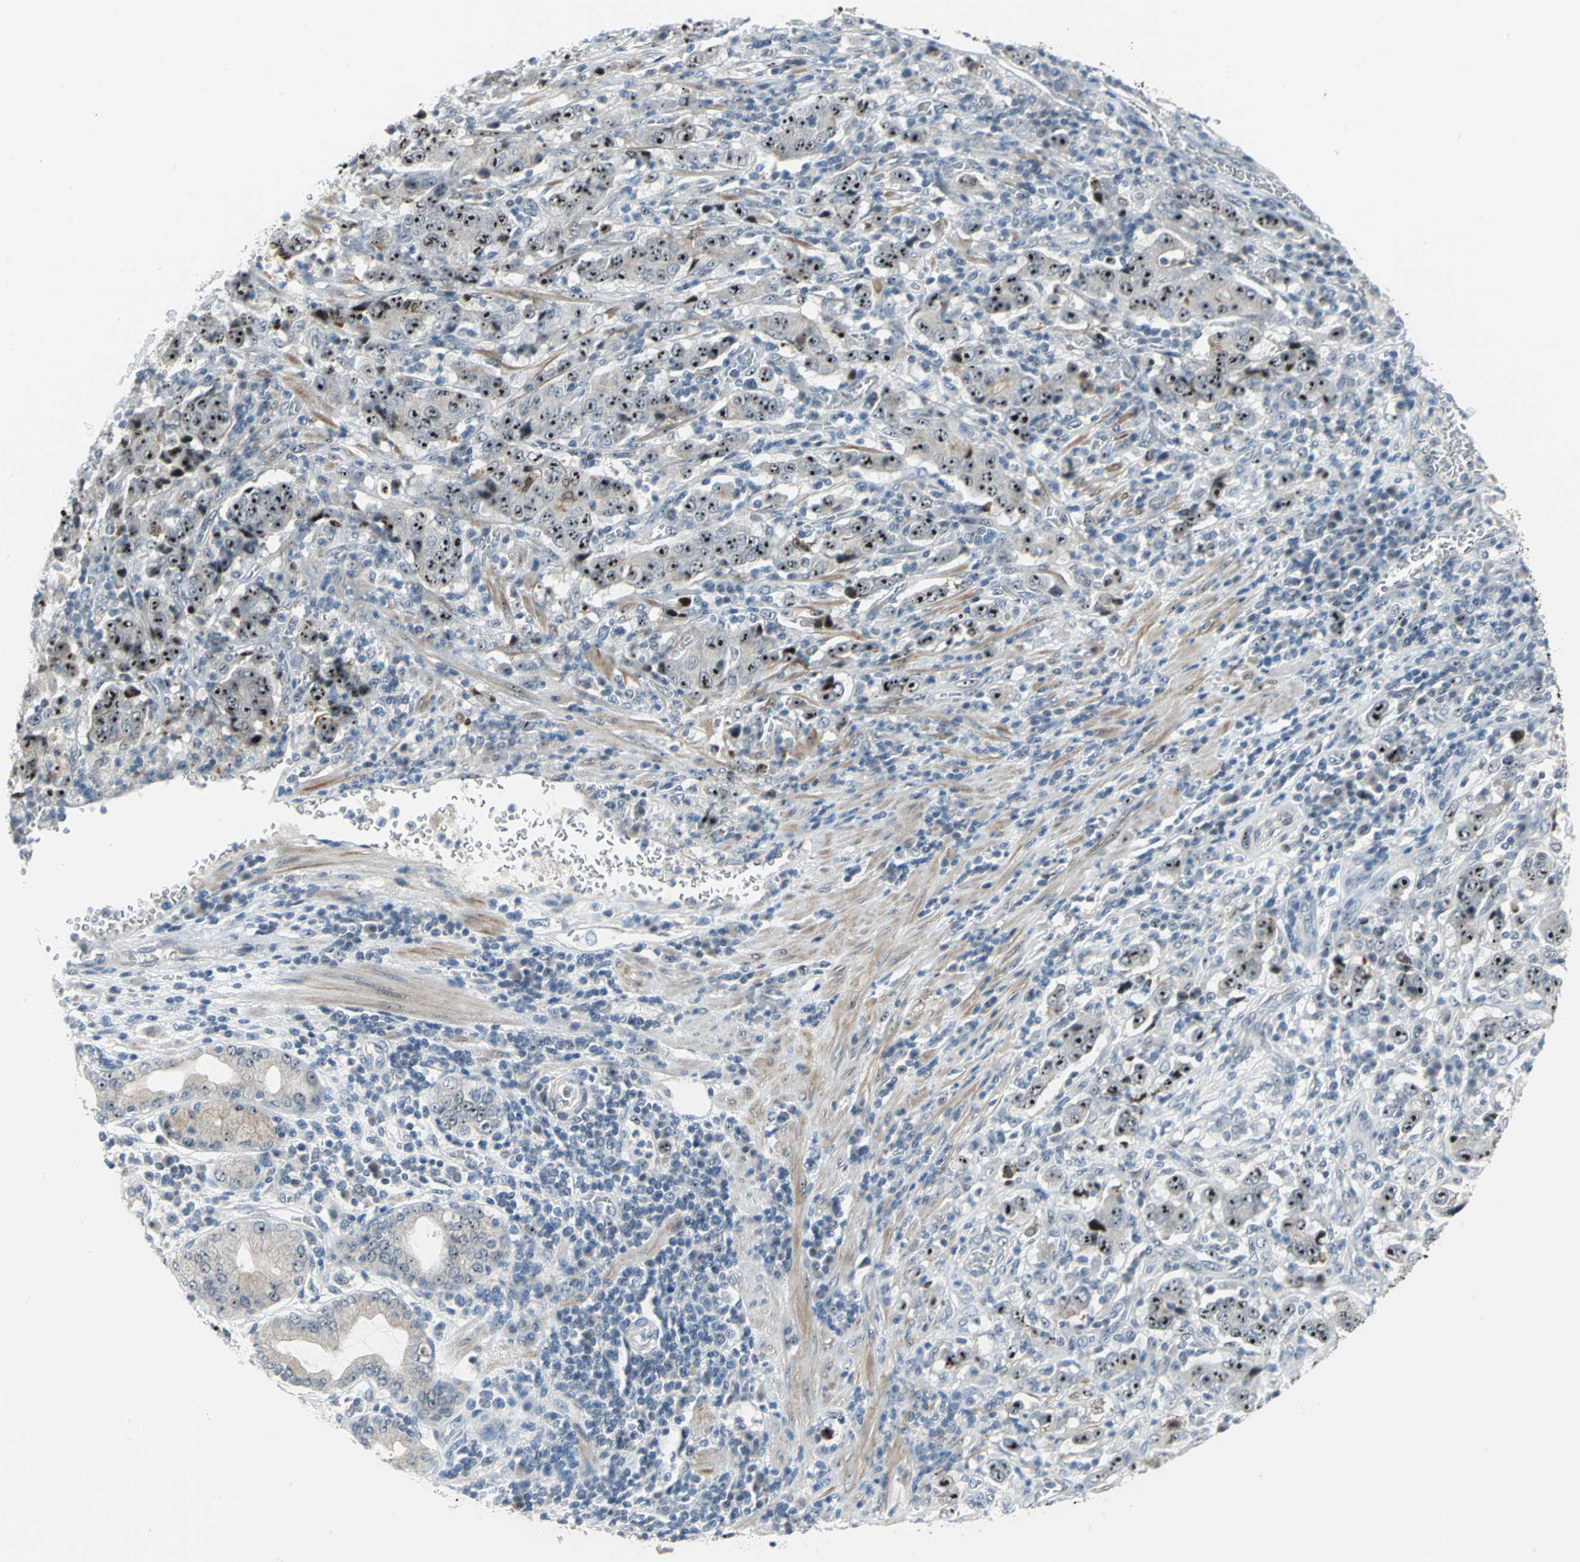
{"staining": {"intensity": "strong", "quantity": ">75%", "location": "nuclear"}, "tissue": "stomach cancer", "cell_type": "Tumor cells", "image_type": "cancer", "snomed": [{"axis": "morphology", "description": "Normal tissue, NOS"}, {"axis": "morphology", "description": "Adenocarcinoma, NOS"}, {"axis": "topography", "description": "Stomach, upper"}, {"axis": "topography", "description": "Stomach"}], "caption": "Immunohistochemistry (DAB (3,3'-diaminobenzidine)) staining of adenocarcinoma (stomach) exhibits strong nuclear protein staining in approximately >75% of tumor cells. (DAB (3,3'-diaminobenzidine) IHC with brightfield microscopy, high magnification).", "gene": "MYBBP1A", "patient": {"sex": "male", "age": 59}}